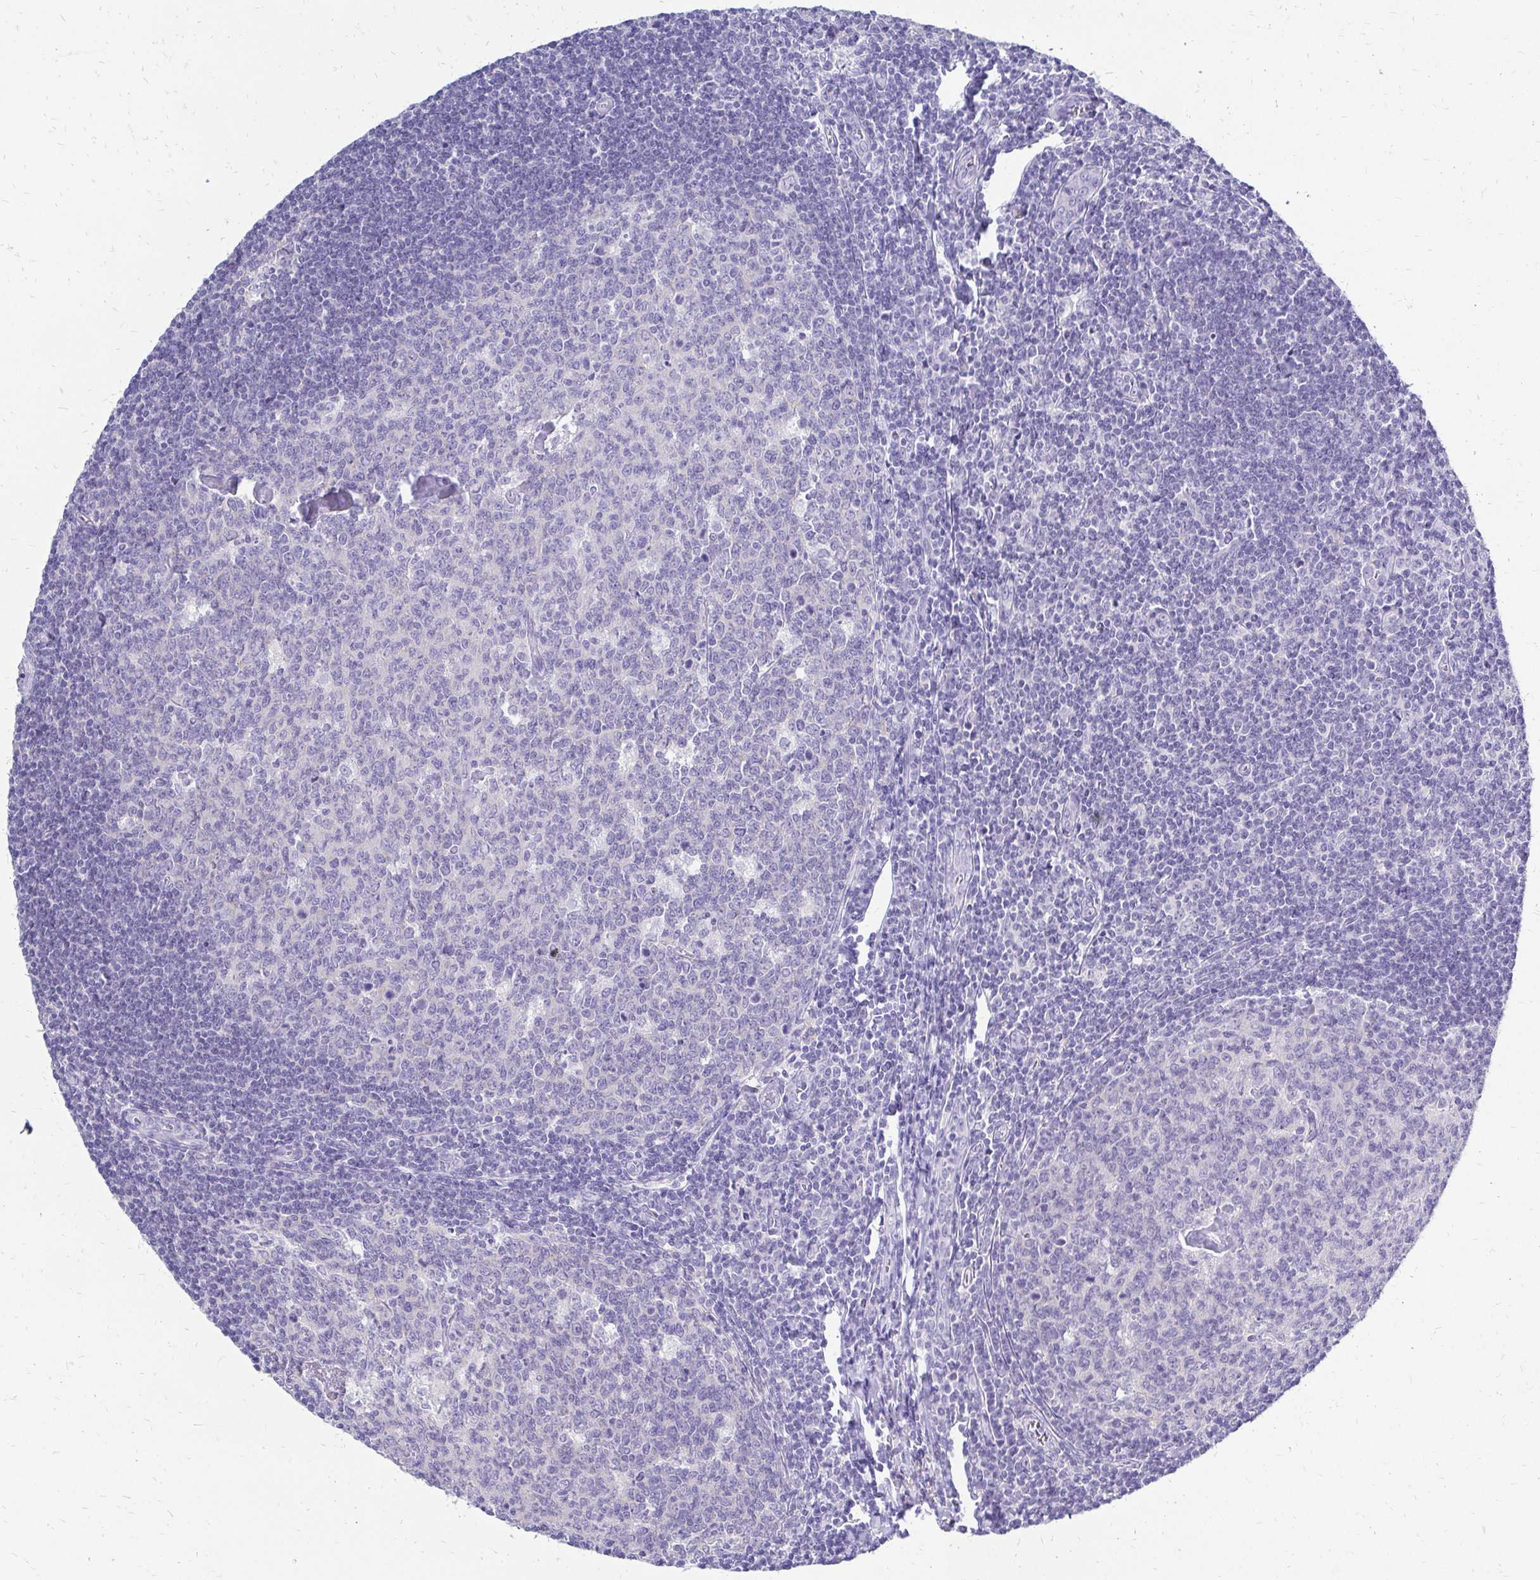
{"staining": {"intensity": "negative", "quantity": "none", "location": "none"}, "tissue": "tonsil", "cell_type": "Germinal center cells", "image_type": "normal", "snomed": [{"axis": "morphology", "description": "Normal tissue, NOS"}, {"axis": "topography", "description": "Tonsil"}], "caption": "Immunohistochemical staining of unremarkable tonsil reveals no significant staining in germinal center cells.", "gene": "SLC32A1", "patient": {"sex": "male", "age": 27}}